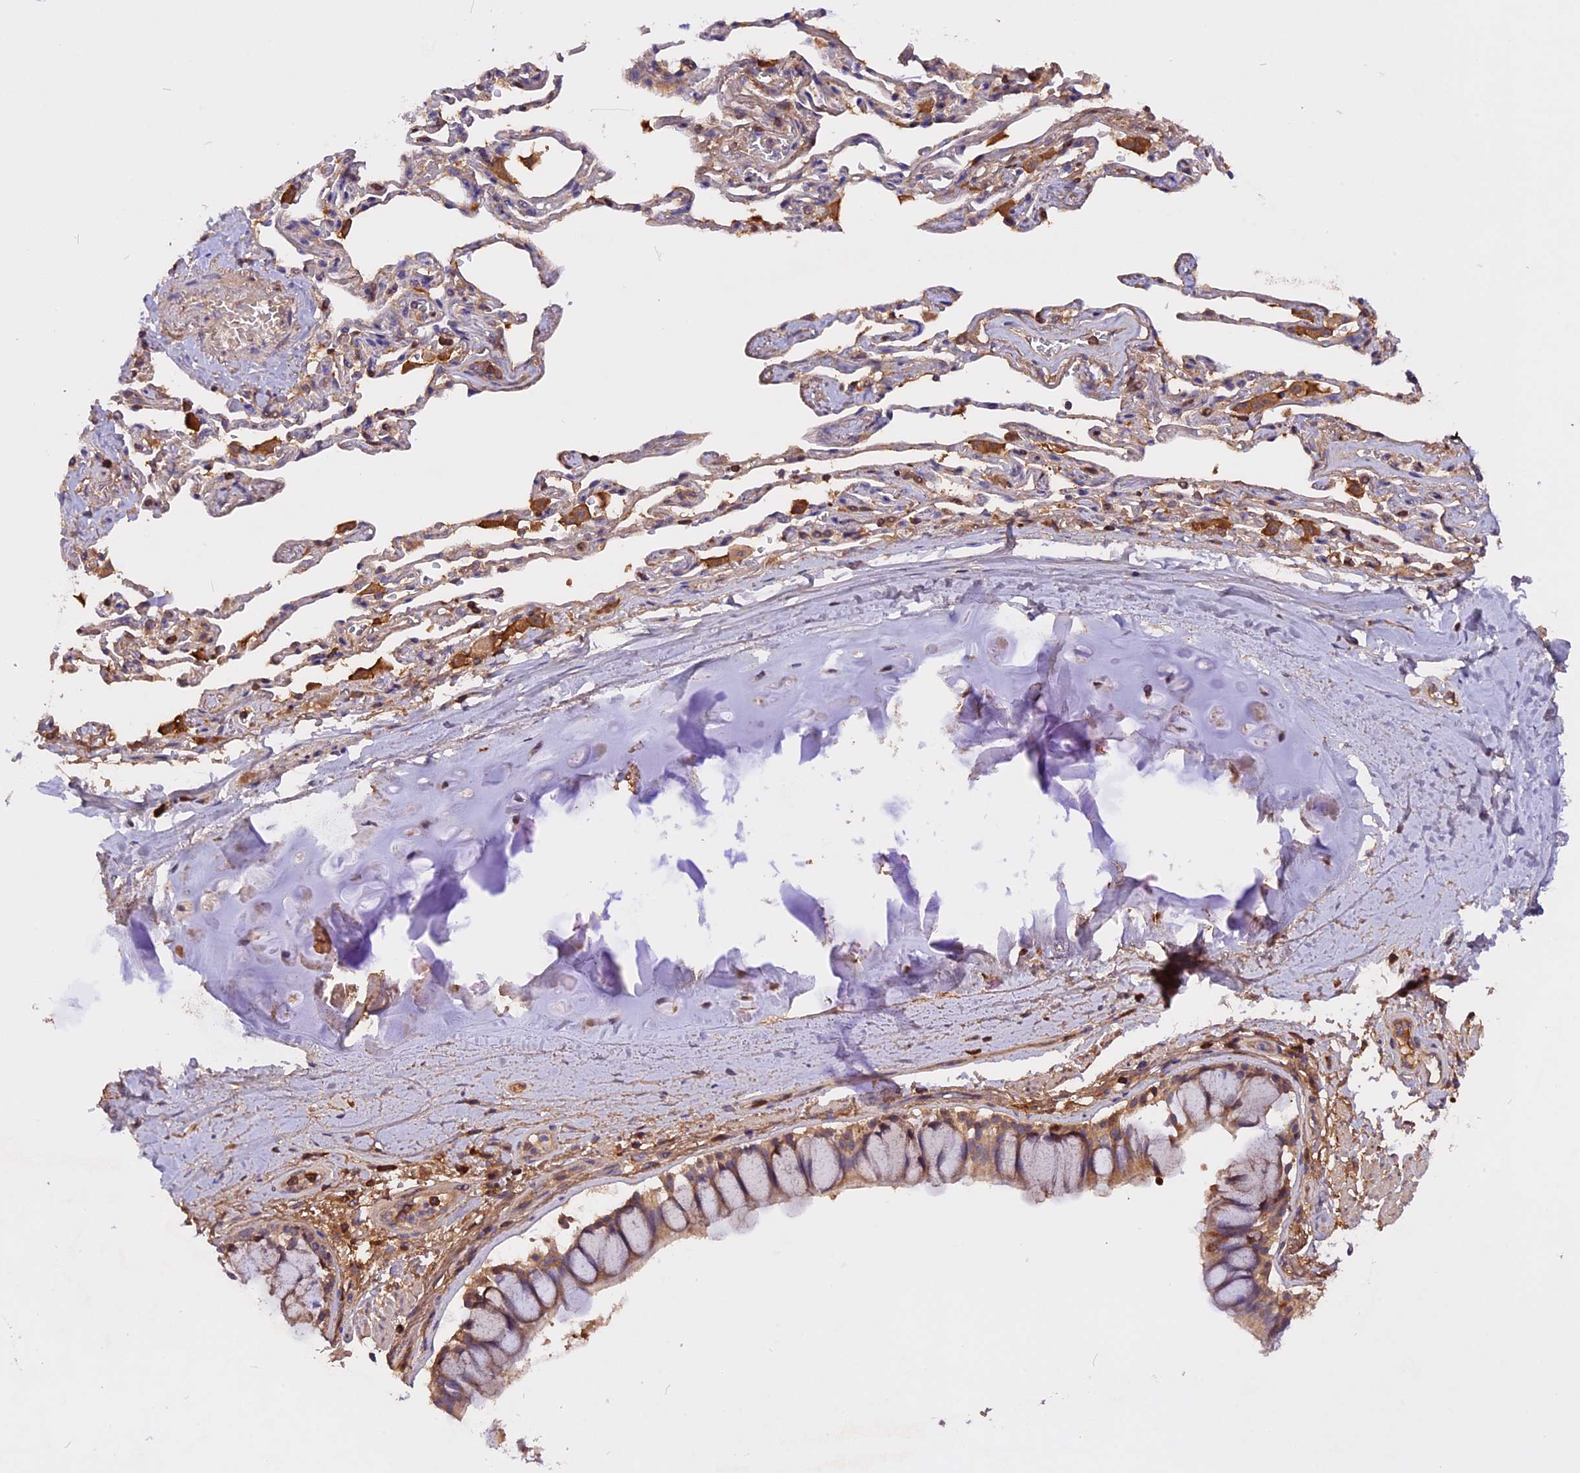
{"staining": {"intensity": "moderate", "quantity": "25%-75%", "location": "cytoplasmic/membranous"}, "tissue": "bronchus", "cell_type": "Respiratory epithelial cells", "image_type": "normal", "snomed": [{"axis": "morphology", "description": "Normal tissue, NOS"}, {"axis": "topography", "description": "Cartilage tissue"}], "caption": "A brown stain labels moderate cytoplasmic/membranous expression of a protein in respiratory epithelial cells of unremarkable bronchus. The protein is stained brown, and the nuclei are stained in blue (DAB IHC with brightfield microscopy, high magnification).", "gene": "MARK4", "patient": {"sex": "male", "age": 63}}